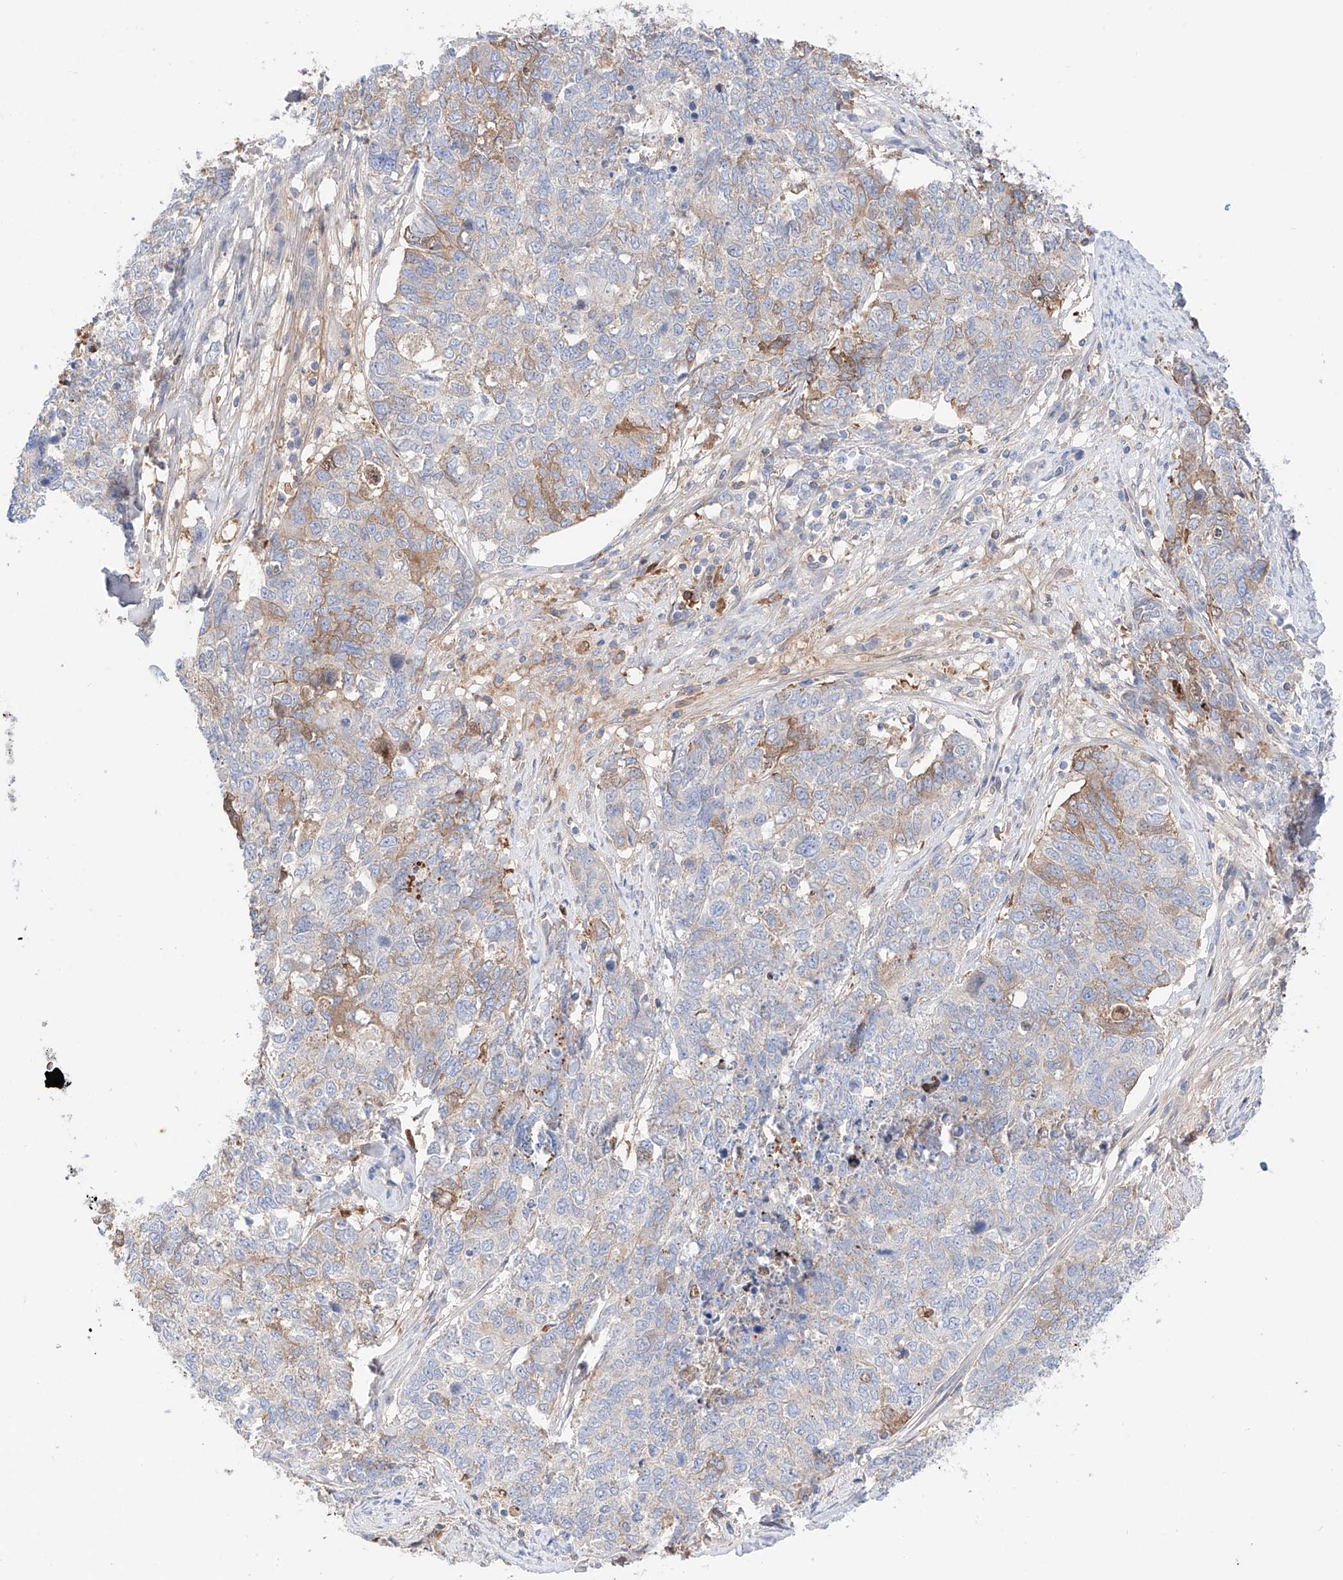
{"staining": {"intensity": "moderate", "quantity": "<25%", "location": "cytoplasmic/membranous"}, "tissue": "cervical cancer", "cell_type": "Tumor cells", "image_type": "cancer", "snomed": [{"axis": "morphology", "description": "Squamous cell carcinoma, NOS"}, {"axis": "topography", "description": "Cervix"}], "caption": "Squamous cell carcinoma (cervical) was stained to show a protein in brown. There is low levels of moderate cytoplasmic/membranous staining in about <25% of tumor cells.", "gene": "PGGT1B", "patient": {"sex": "female", "age": 63}}